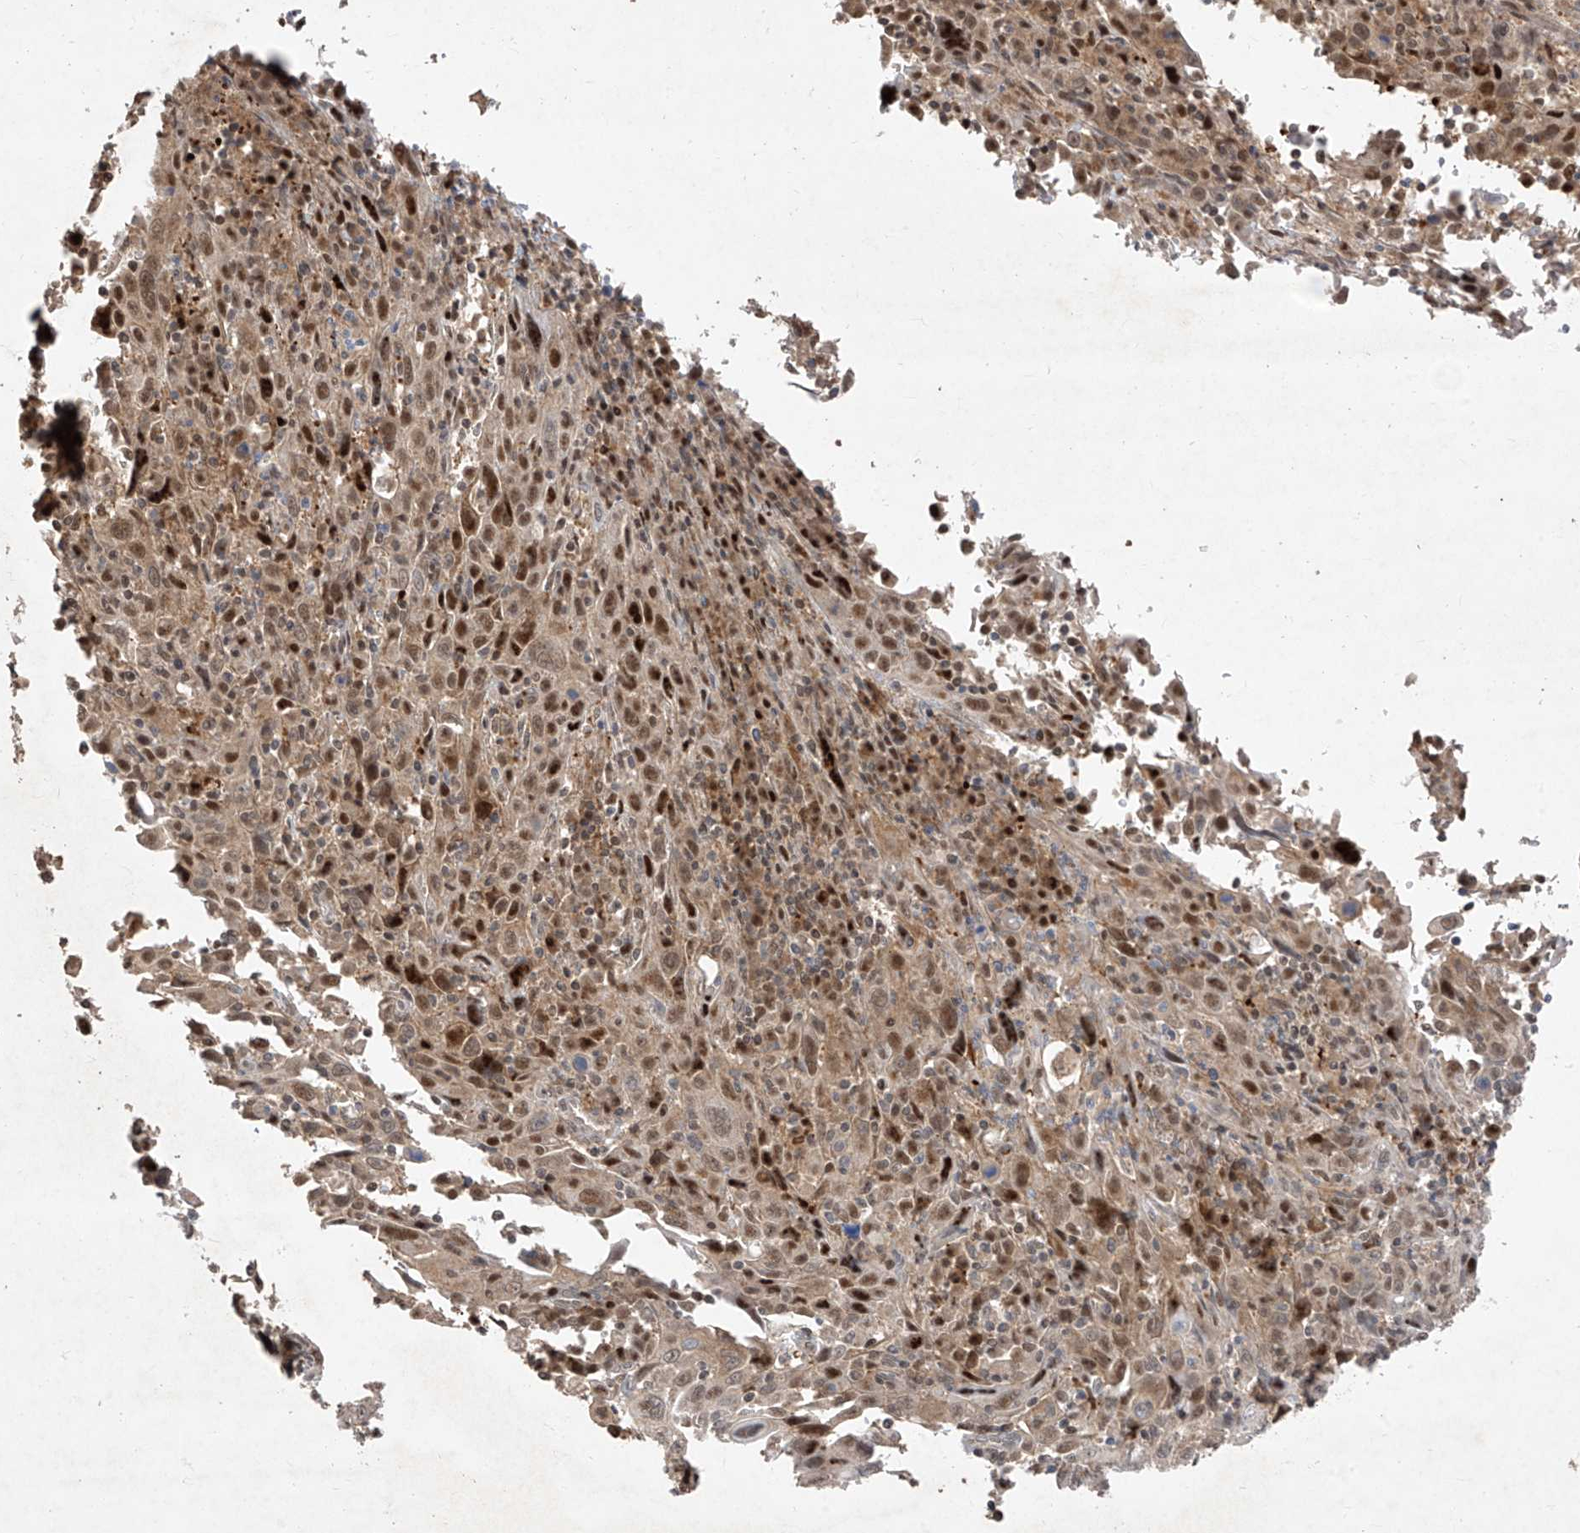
{"staining": {"intensity": "moderate", "quantity": ">75%", "location": "cytoplasmic/membranous,nuclear"}, "tissue": "cervical cancer", "cell_type": "Tumor cells", "image_type": "cancer", "snomed": [{"axis": "morphology", "description": "Squamous cell carcinoma, NOS"}, {"axis": "topography", "description": "Cervix"}], "caption": "A high-resolution photomicrograph shows immunohistochemistry (IHC) staining of cervical cancer (squamous cell carcinoma), which demonstrates moderate cytoplasmic/membranous and nuclear positivity in about >75% of tumor cells.", "gene": "ZNF358", "patient": {"sex": "female", "age": 46}}